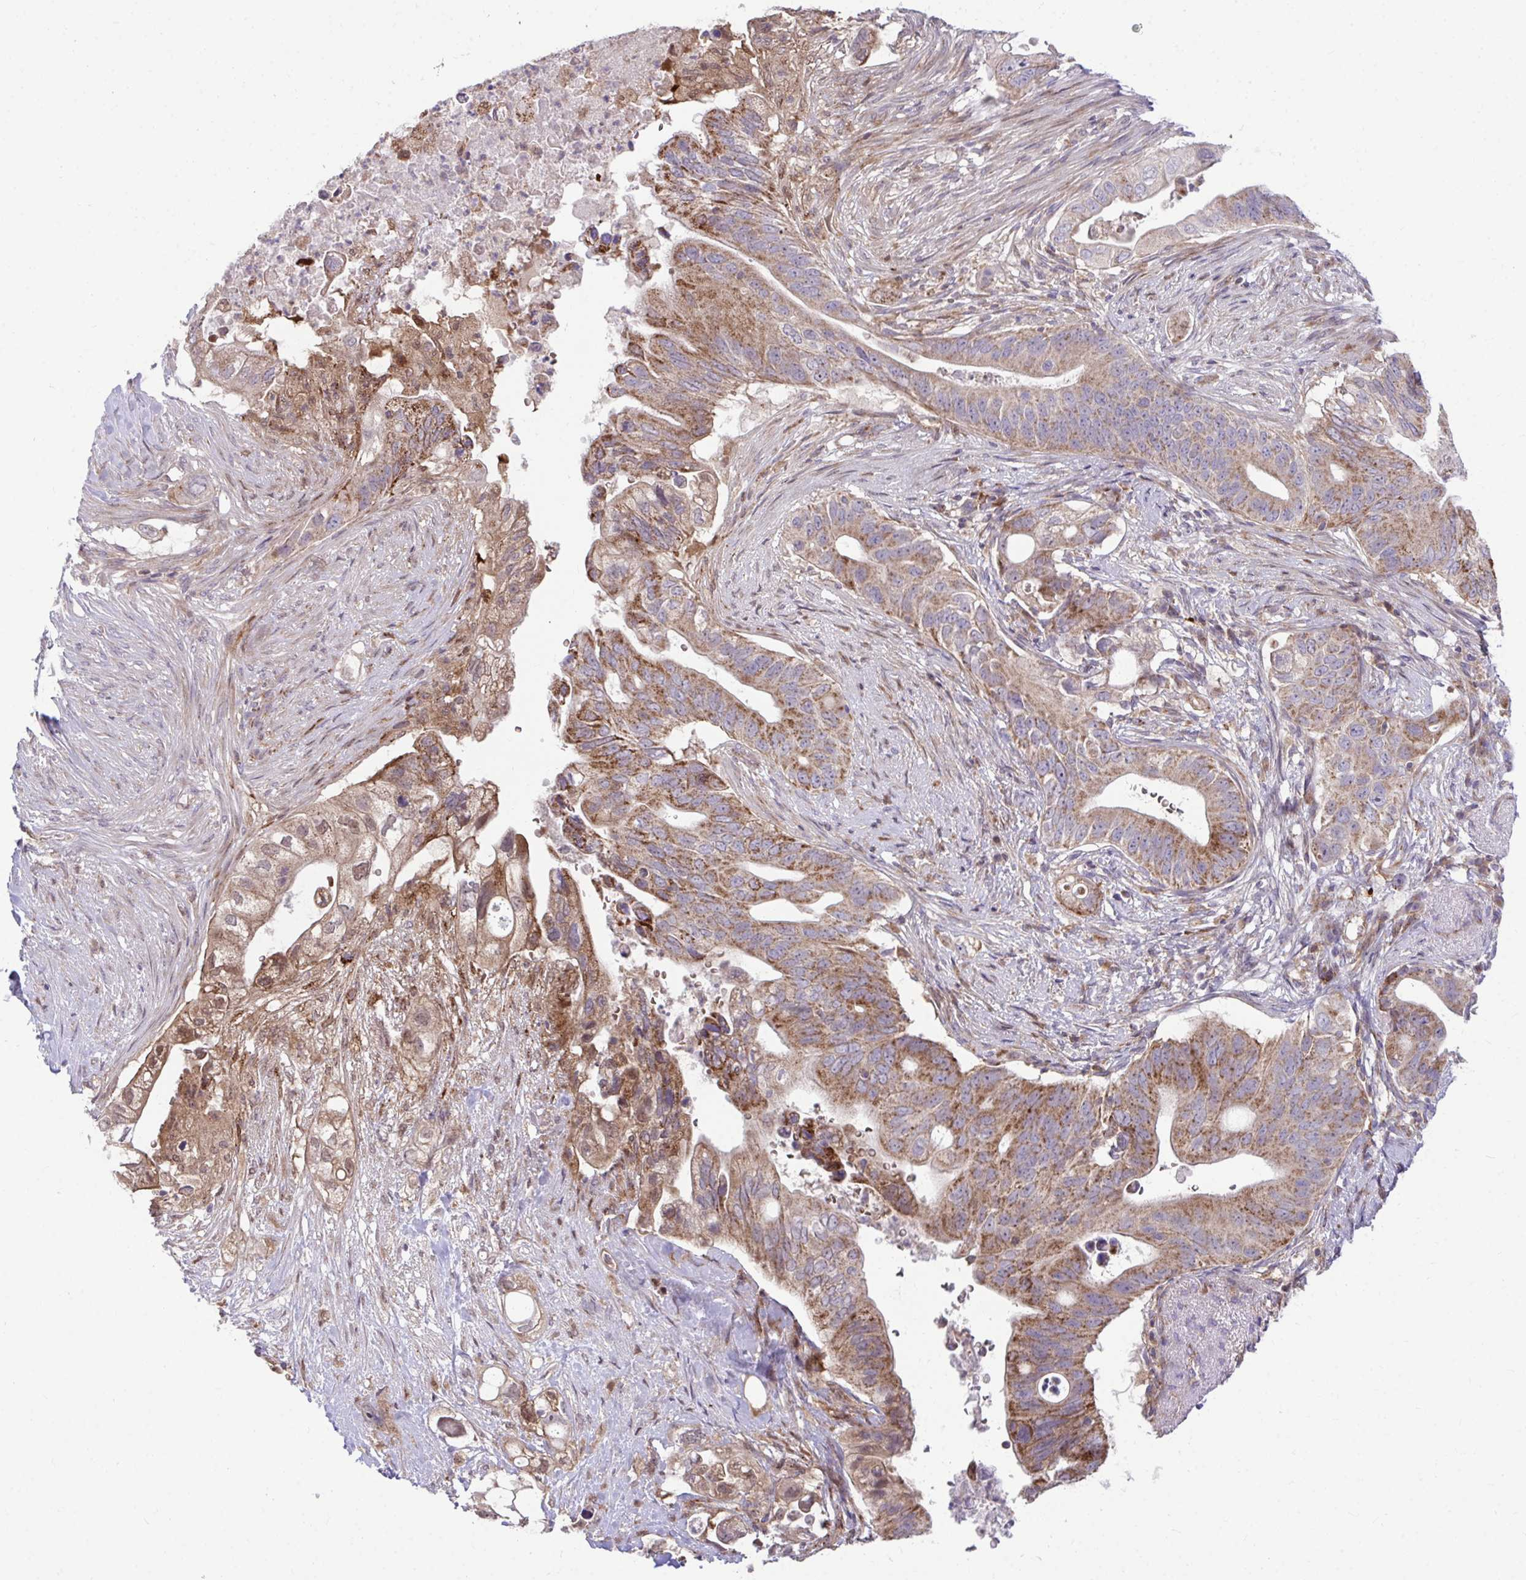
{"staining": {"intensity": "moderate", "quantity": ">75%", "location": "cytoplasmic/membranous"}, "tissue": "pancreatic cancer", "cell_type": "Tumor cells", "image_type": "cancer", "snomed": [{"axis": "morphology", "description": "Adenocarcinoma, NOS"}, {"axis": "topography", "description": "Pancreas"}], "caption": "Protein analysis of adenocarcinoma (pancreatic) tissue demonstrates moderate cytoplasmic/membranous expression in approximately >75% of tumor cells.", "gene": "C16orf54", "patient": {"sex": "female", "age": 72}}